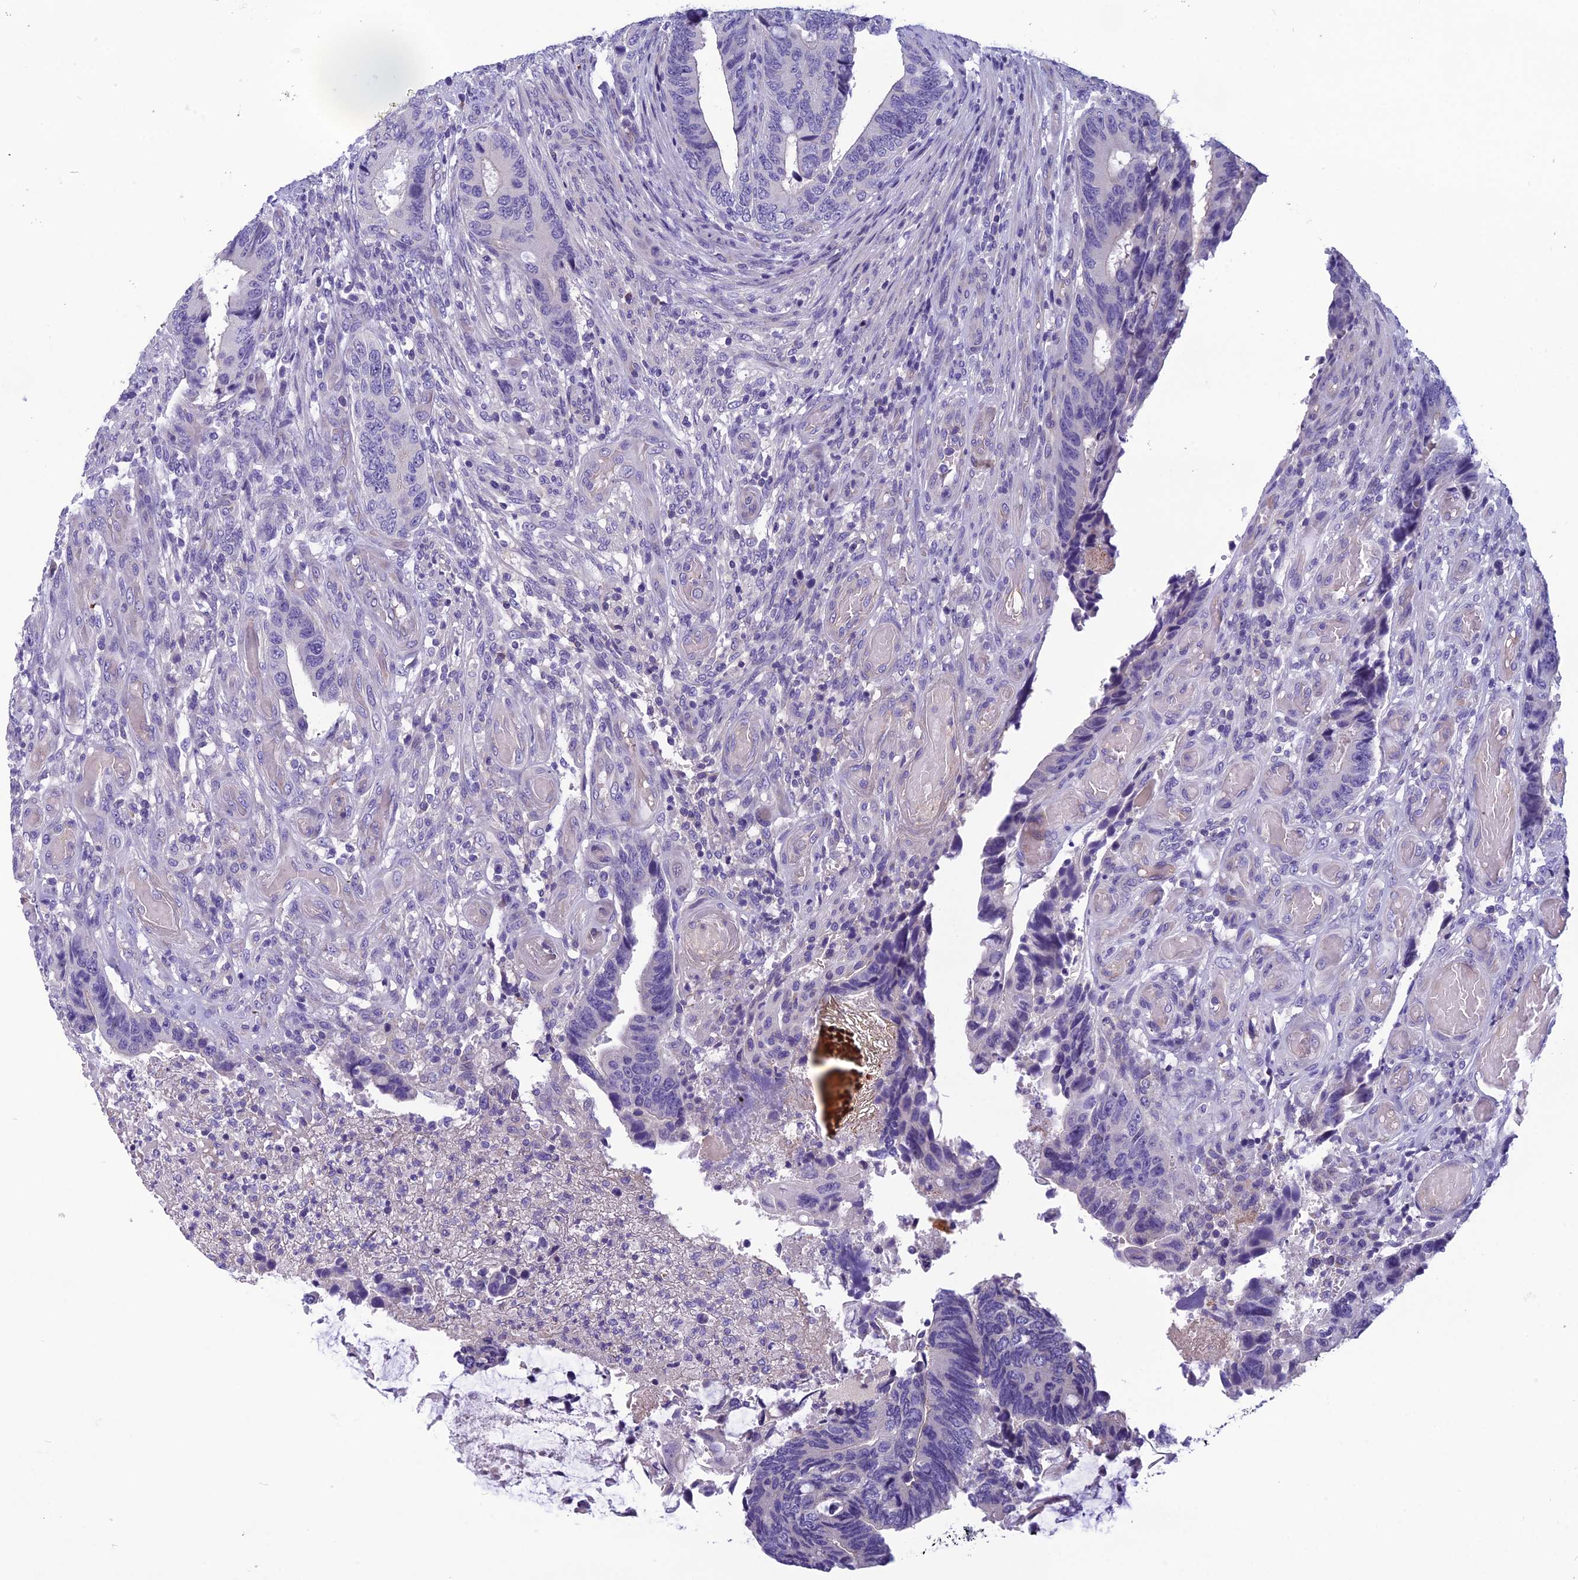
{"staining": {"intensity": "negative", "quantity": "none", "location": "none"}, "tissue": "colorectal cancer", "cell_type": "Tumor cells", "image_type": "cancer", "snomed": [{"axis": "morphology", "description": "Adenocarcinoma, NOS"}, {"axis": "topography", "description": "Colon"}], "caption": "DAB (3,3'-diaminobenzidine) immunohistochemical staining of human colorectal cancer (adenocarcinoma) exhibits no significant staining in tumor cells. (DAB immunohistochemistry (IHC) visualized using brightfield microscopy, high magnification).", "gene": "RBM41", "patient": {"sex": "male", "age": 87}}